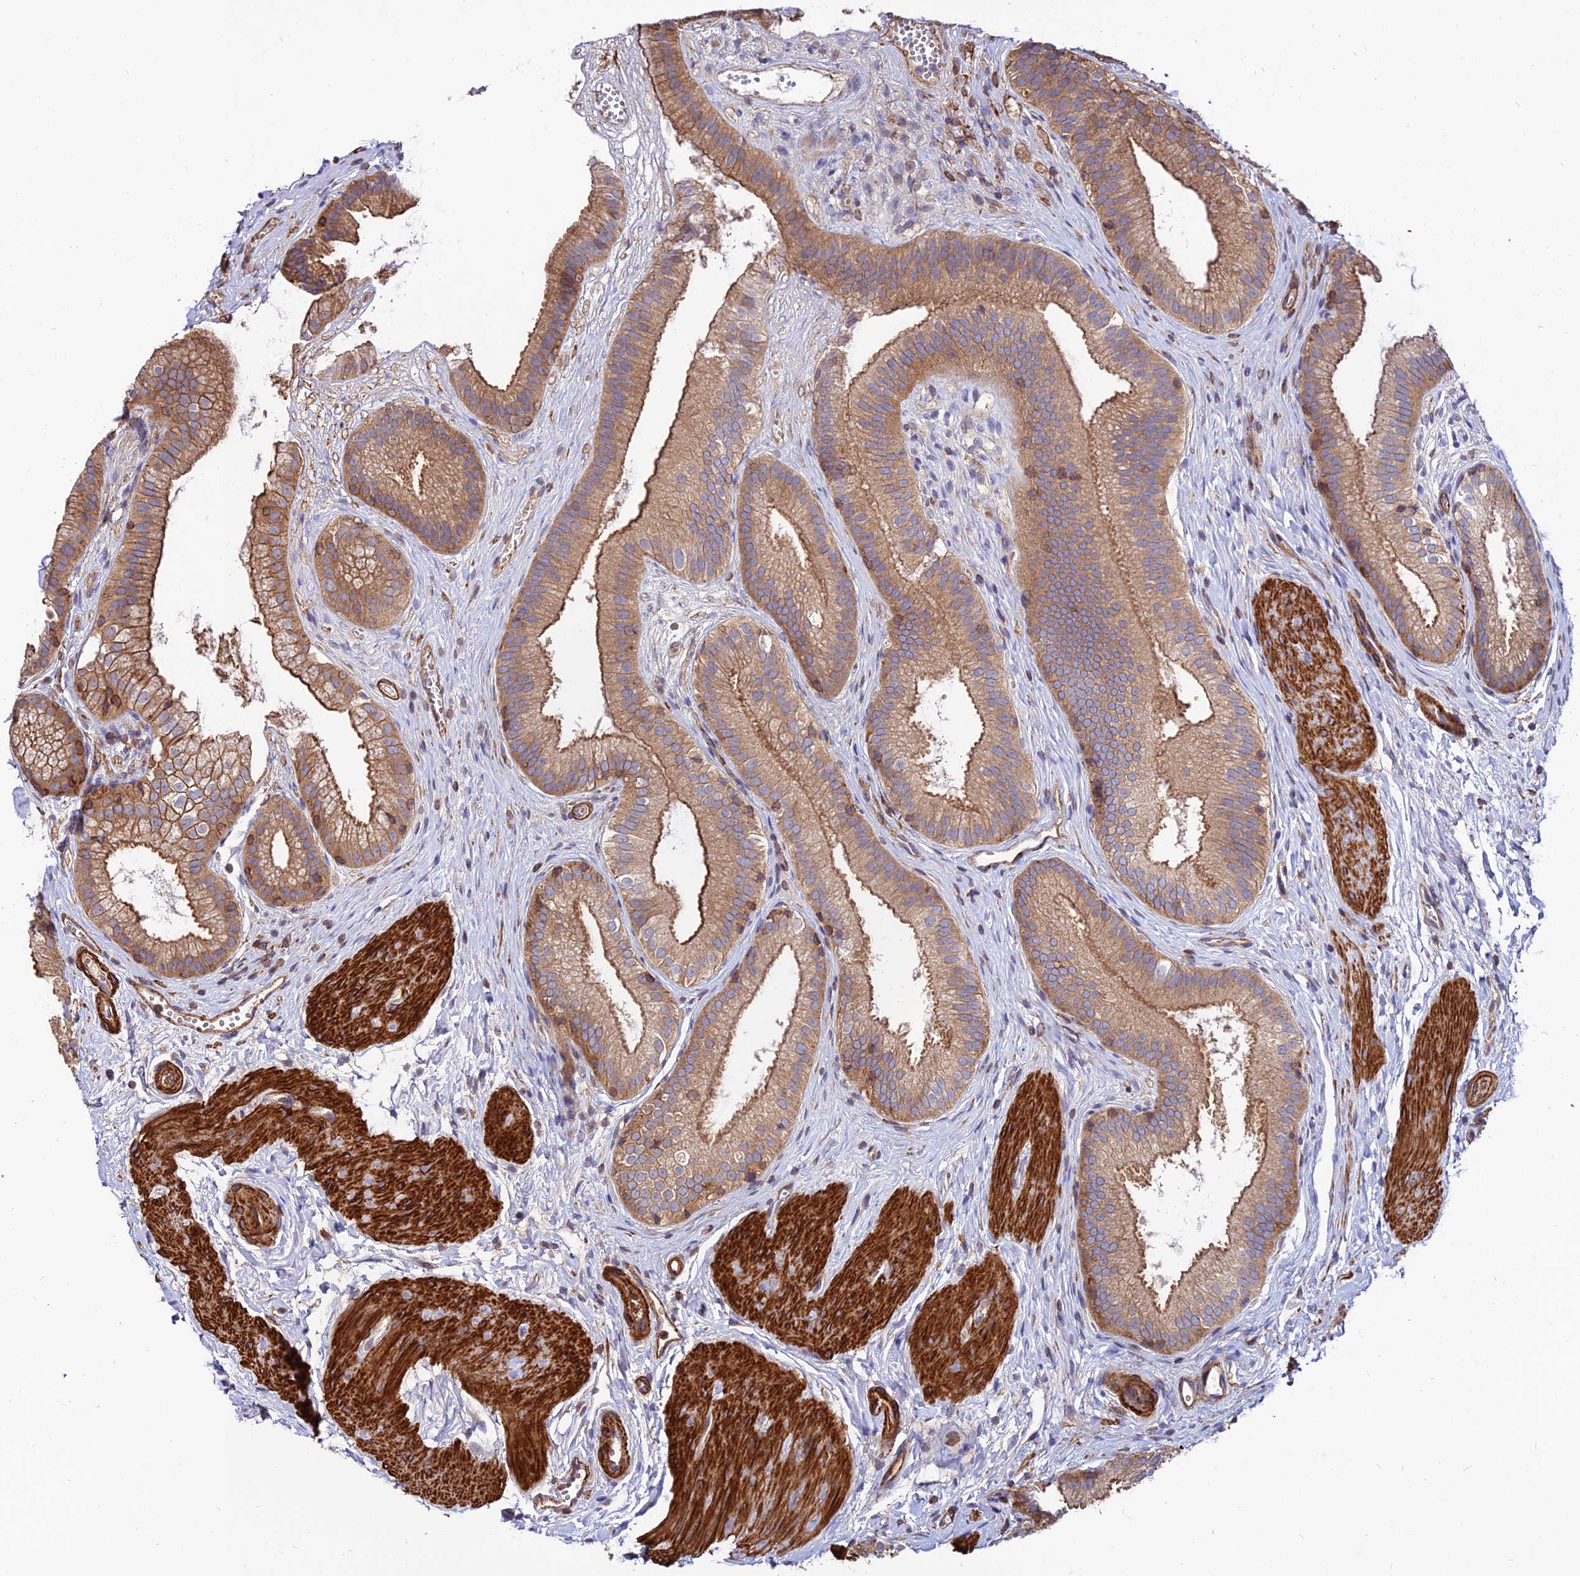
{"staining": {"intensity": "moderate", "quantity": ">75%", "location": "cytoplasmic/membranous"}, "tissue": "gallbladder", "cell_type": "Glandular cells", "image_type": "normal", "snomed": [{"axis": "morphology", "description": "Normal tissue, NOS"}, {"axis": "topography", "description": "Gallbladder"}], "caption": "Moderate cytoplasmic/membranous staining for a protein is present in about >75% of glandular cells of unremarkable gallbladder using immunohistochemistry.", "gene": "PYM1", "patient": {"sex": "female", "age": 54}}